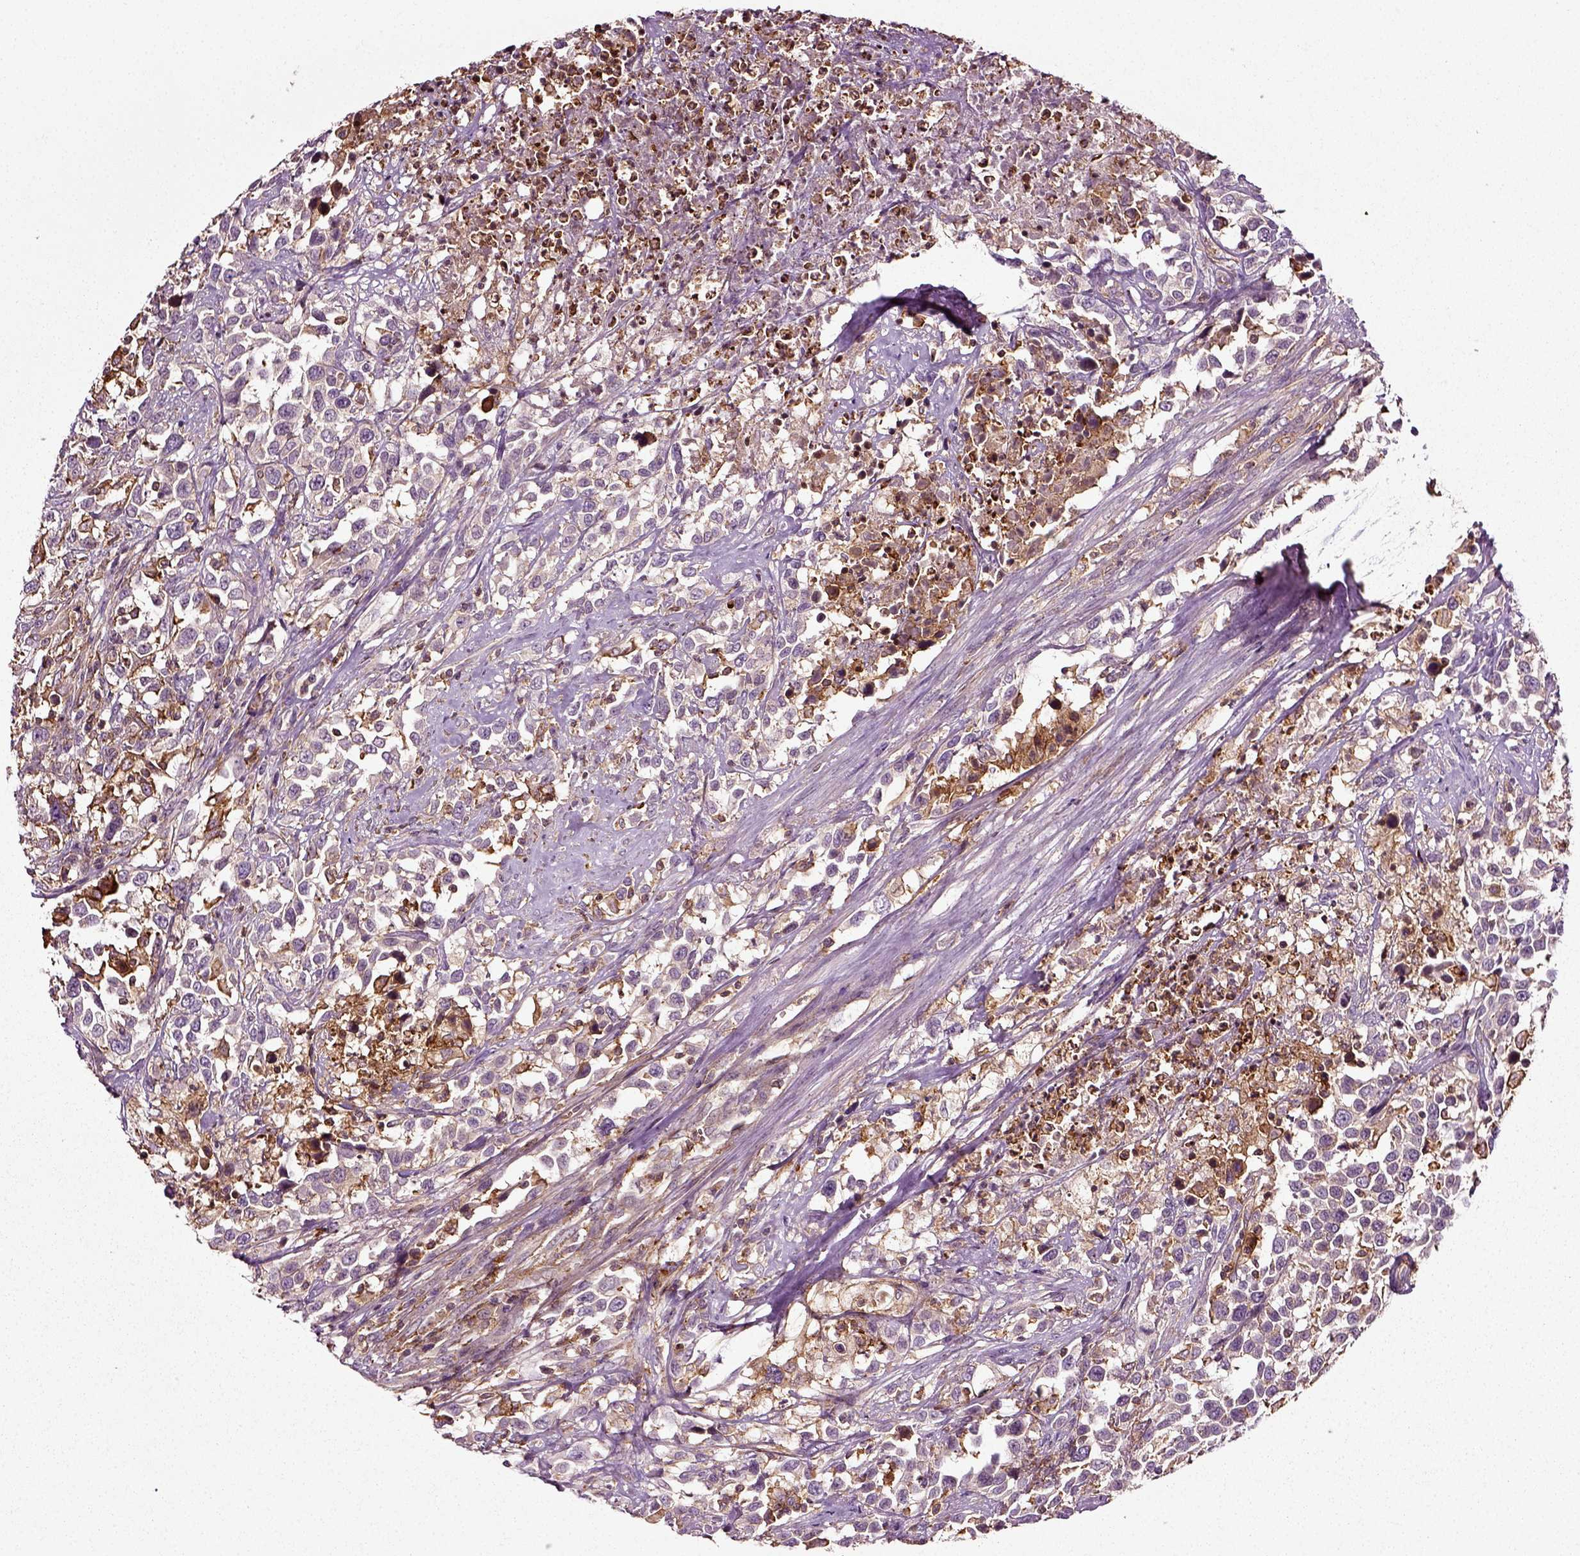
{"staining": {"intensity": "negative", "quantity": "none", "location": "none"}, "tissue": "urothelial cancer", "cell_type": "Tumor cells", "image_type": "cancer", "snomed": [{"axis": "morphology", "description": "Urothelial carcinoma, NOS"}, {"axis": "morphology", "description": "Urothelial carcinoma, High grade"}, {"axis": "topography", "description": "Urinary bladder"}], "caption": "Immunohistochemistry photomicrograph of neoplastic tissue: urothelial cancer stained with DAB (3,3'-diaminobenzidine) displays no significant protein expression in tumor cells.", "gene": "RHOF", "patient": {"sex": "female", "age": 64}}